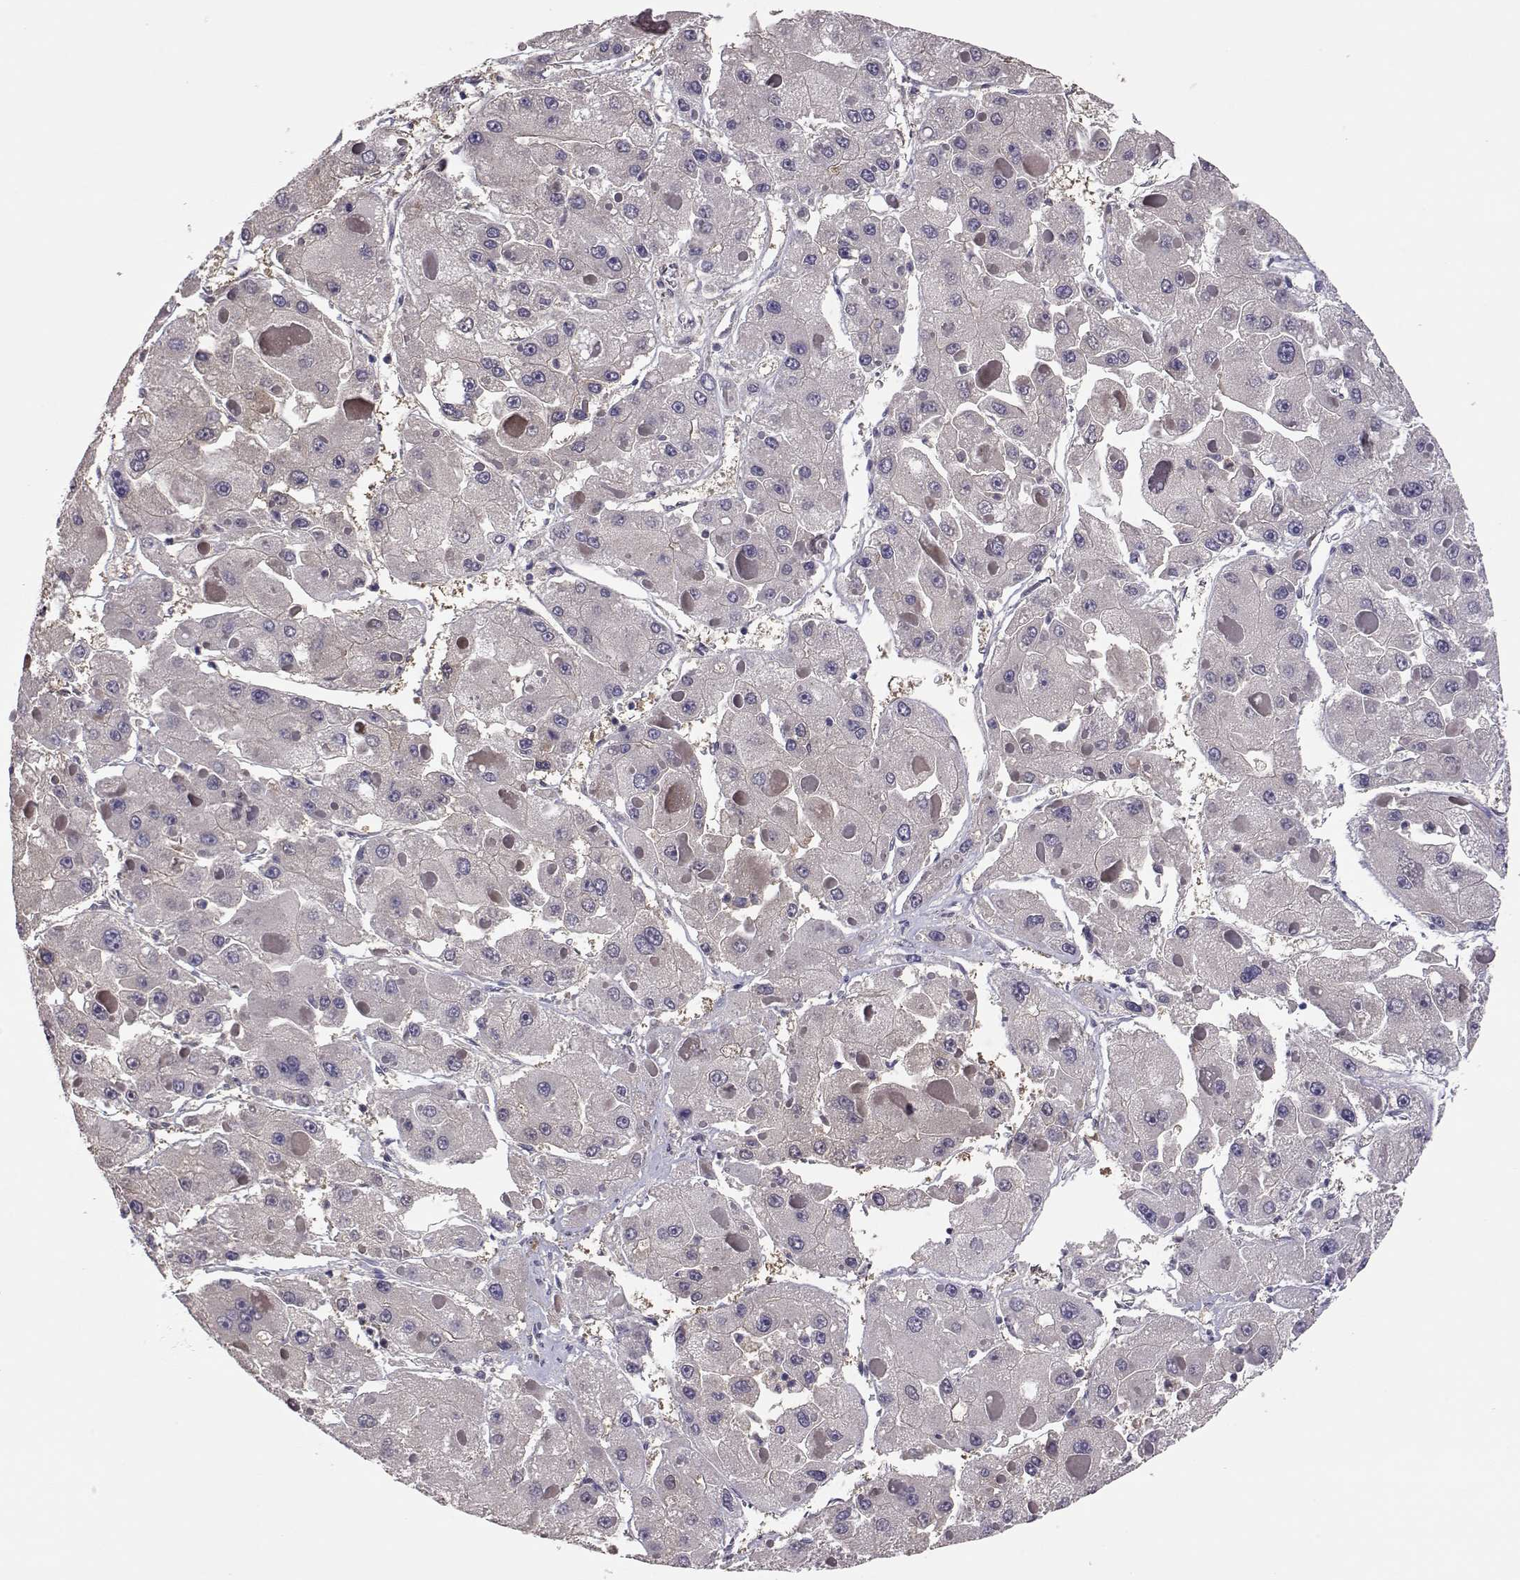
{"staining": {"intensity": "negative", "quantity": "none", "location": "none"}, "tissue": "liver cancer", "cell_type": "Tumor cells", "image_type": "cancer", "snomed": [{"axis": "morphology", "description": "Carcinoma, Hepatocellular, NOS"}, {"axis": "topography", "description": "Liver"}], "caption": "A histopathology image of human liver cancer (hepatocellular carcinoma) is negative for staining in tumor cells. (Immunohistochemistry (ihc), brightfield microscopy, high magnification).", "gene": "NCAM2", "patient": {"sex": "female", "age": 73}}